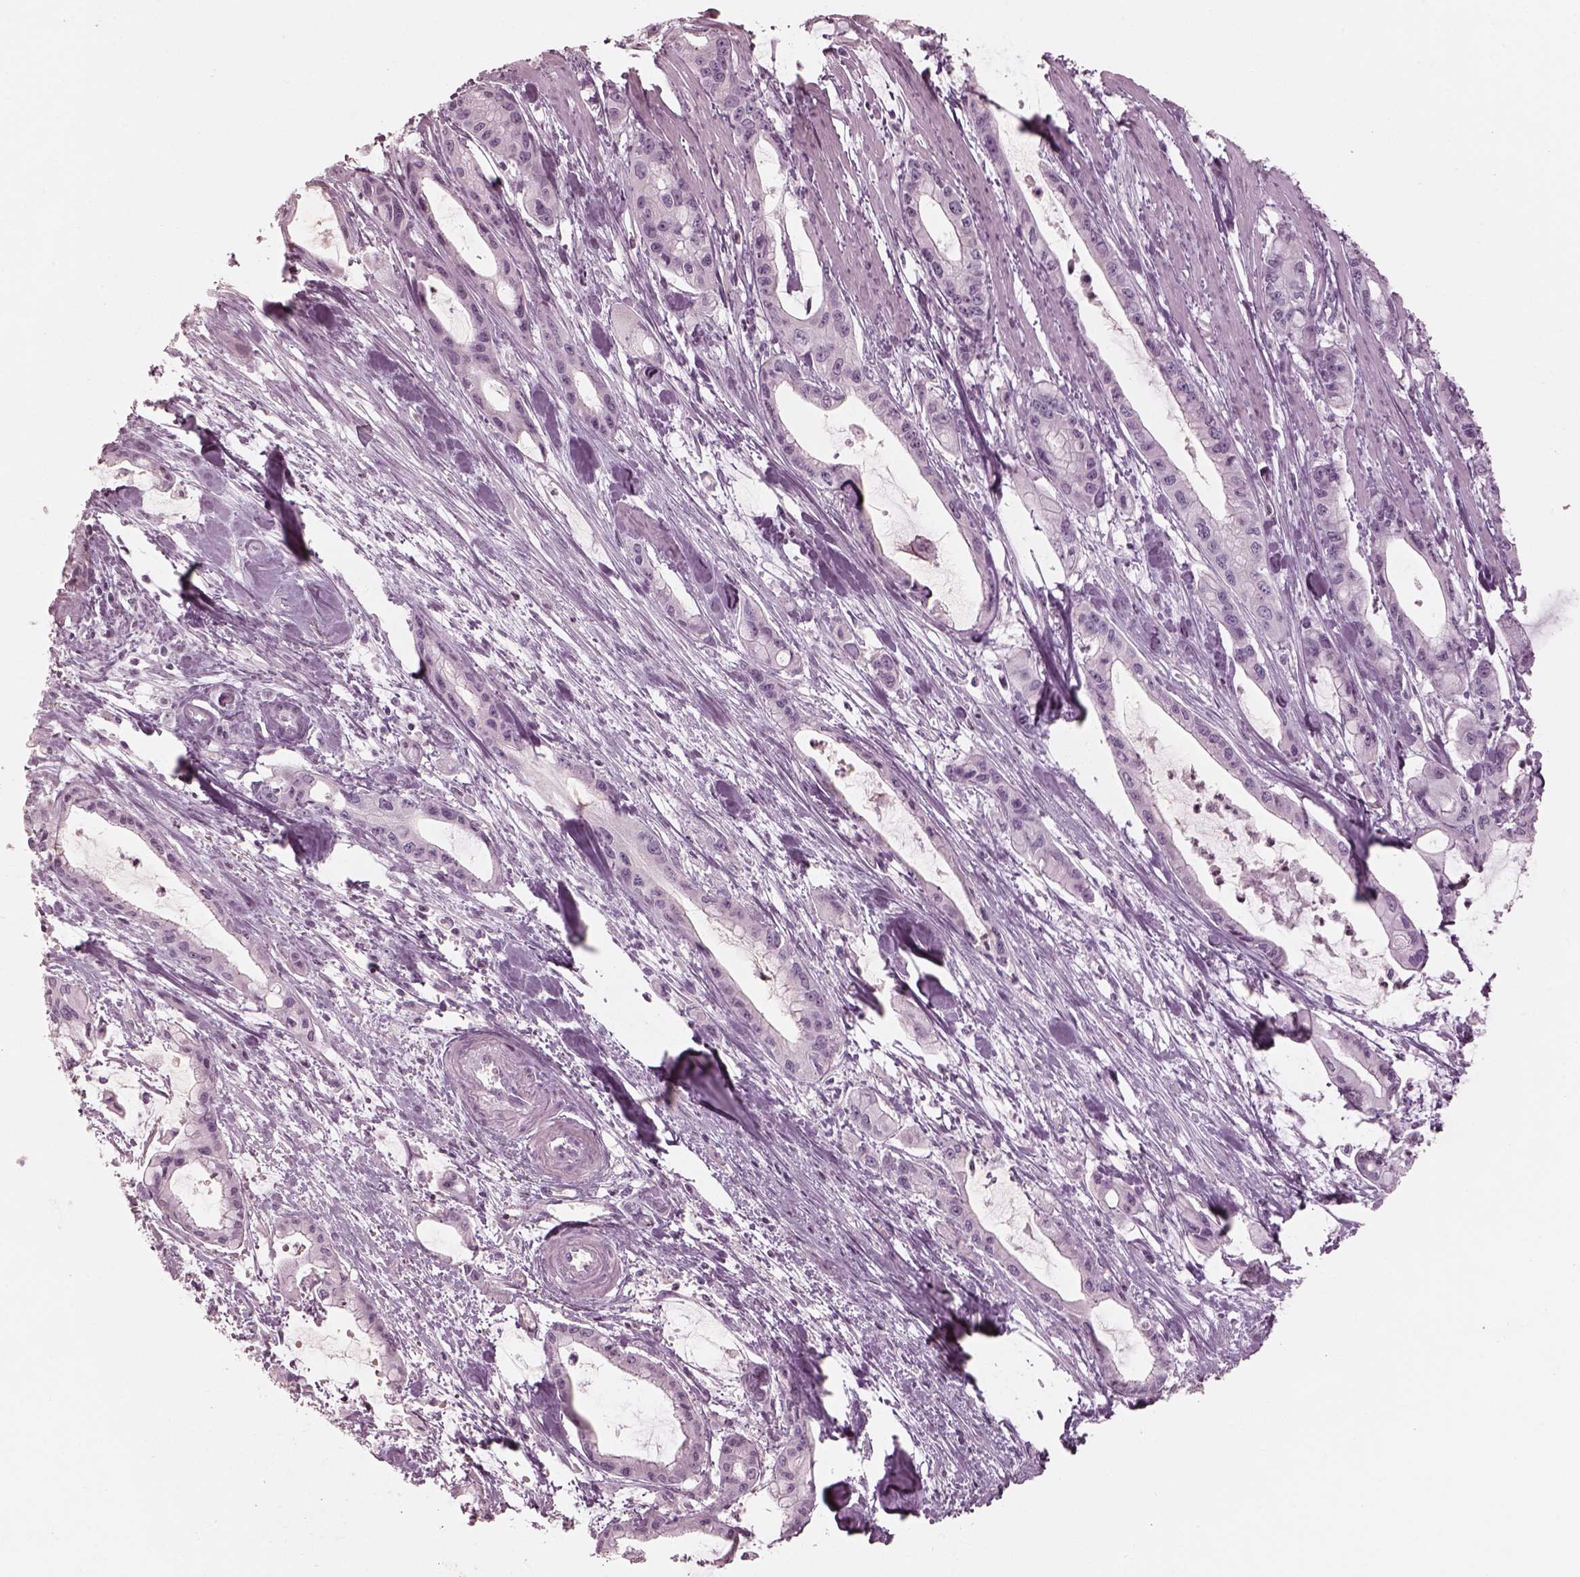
{"staining": {"intensity": "negative", "quantity": "none", "location": "none"}, "tissue": "pancreatic cancer", "cell_type": "Tumor cells", "image_type": "cancer", "snomed": [{"axis": "morphology", "description": "Adenocarcinoma, NOS"}, {"axis": "topography", "description": "Pancreas"}], "caption": "Tumor cells are negative for brown protein staining in adenocarcinoma (pancreatic).", "gene": "OPN4", "patient": {"sex": "male", "age": 48}}